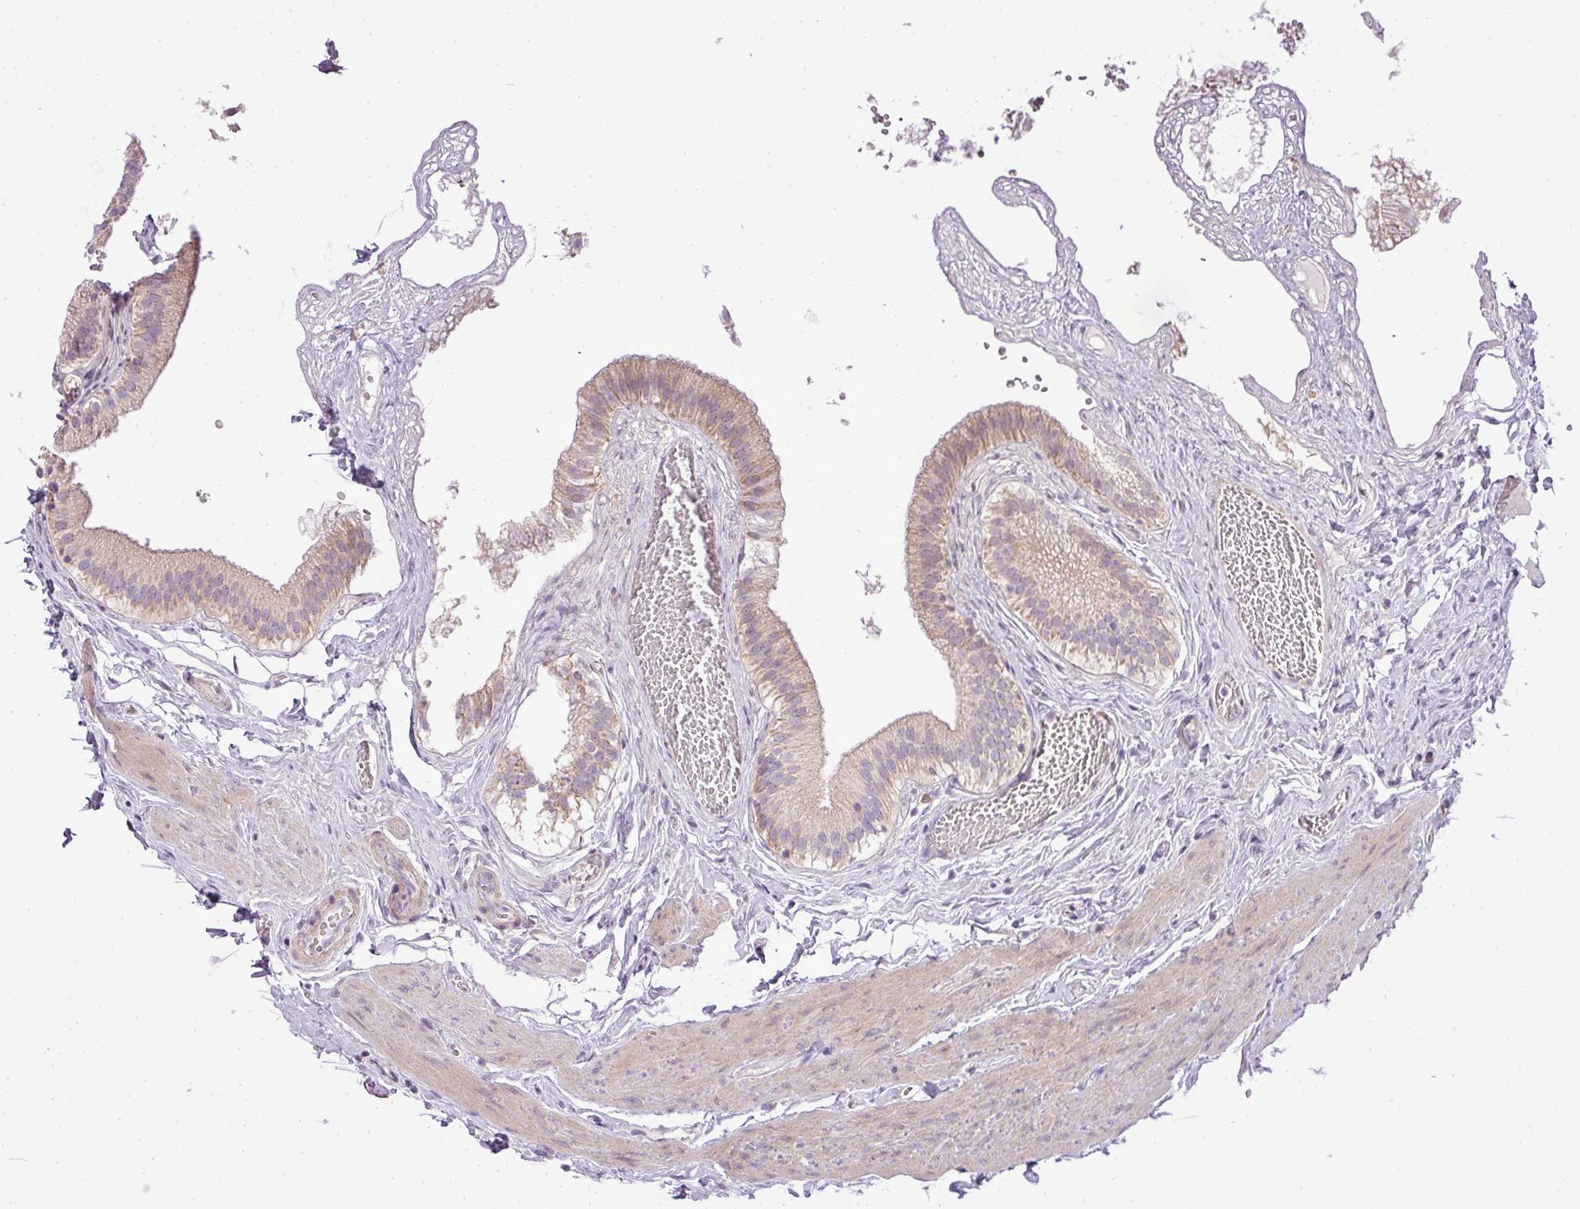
{"staining": {"intensity": "moderate", "quantity": "25%-75%", "location": "cytoplasmic/membranous"}, "tissue": "gallbladder", "cell_type": "Glandular cells", "image_type": "normal", "snomed": [{"axis": "morphology", "description": "Normal tissue, NOS"}, {"axis": "topography", "description": "Gallbladder"}], "caption": "Protein staining of normal gallbladder shows moderate cytoplasmic/membranous expression in about 25%-75% of glandular cells.", "gene": "ZDHHC1", "patient": {"sex": "female", "age": 54}}